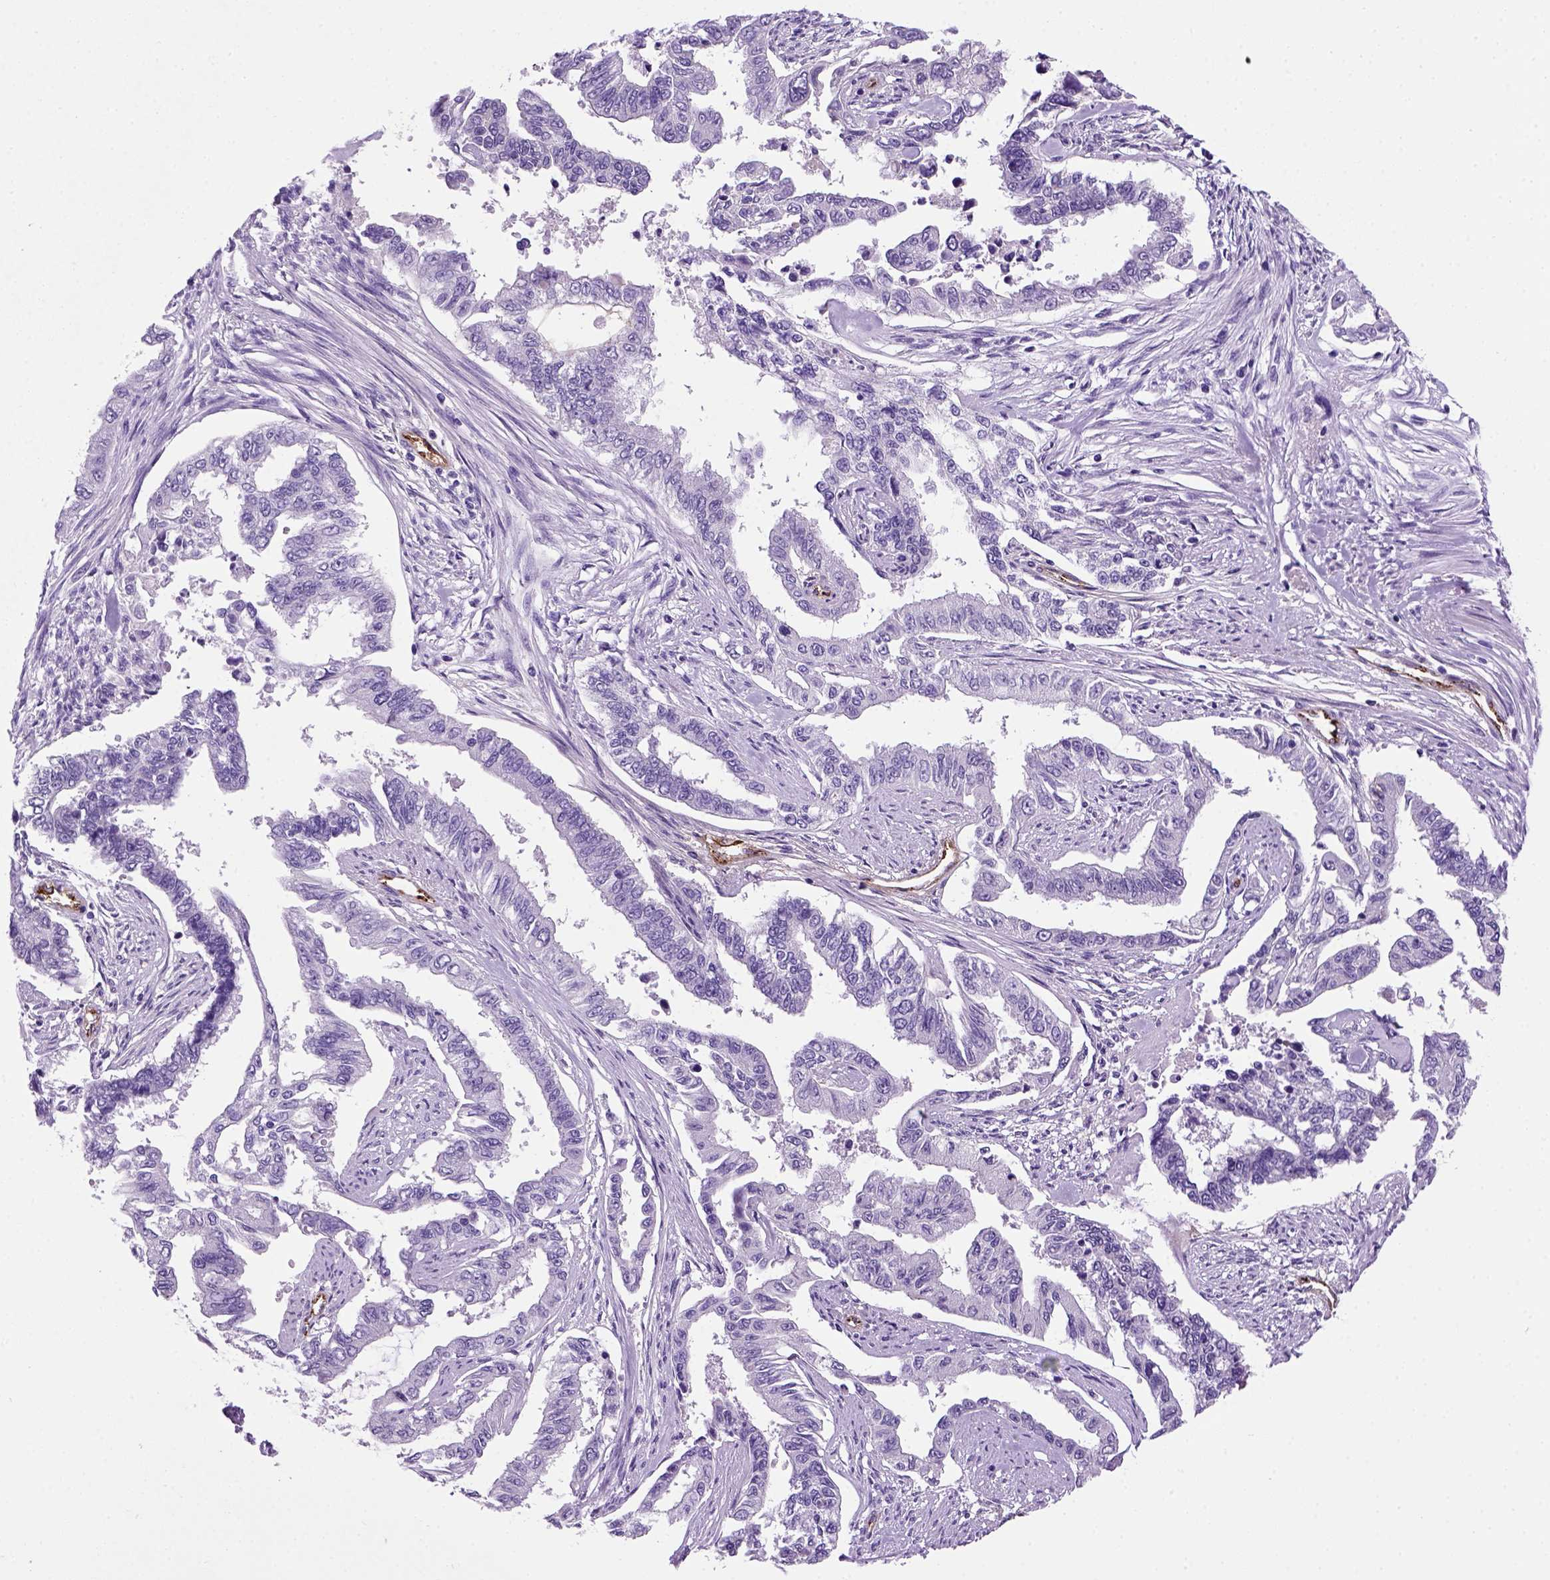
{"staining": {"intensity": "negative", "quantity": "none", "location": "none"}, "tissue": "endometrial cancer", "cell_type": "Tumor cells", "image_type": "cancer", "snomed": [{"axis": "morphology", "description": "Adenocarcinoma, NOS"}, {"axis": "topography", "description": "Uterus"}], "caption": "IHC histopathology image of human adenocarcinoma (endometrial) stained for a protein (brown), which shows no staining in tumor cells. (DAB (3,3'-diaminobenzidine) immunohistochemistry, high magnification).", "gene": "VWF", "patient": {"sex": "female", "age": 59}}